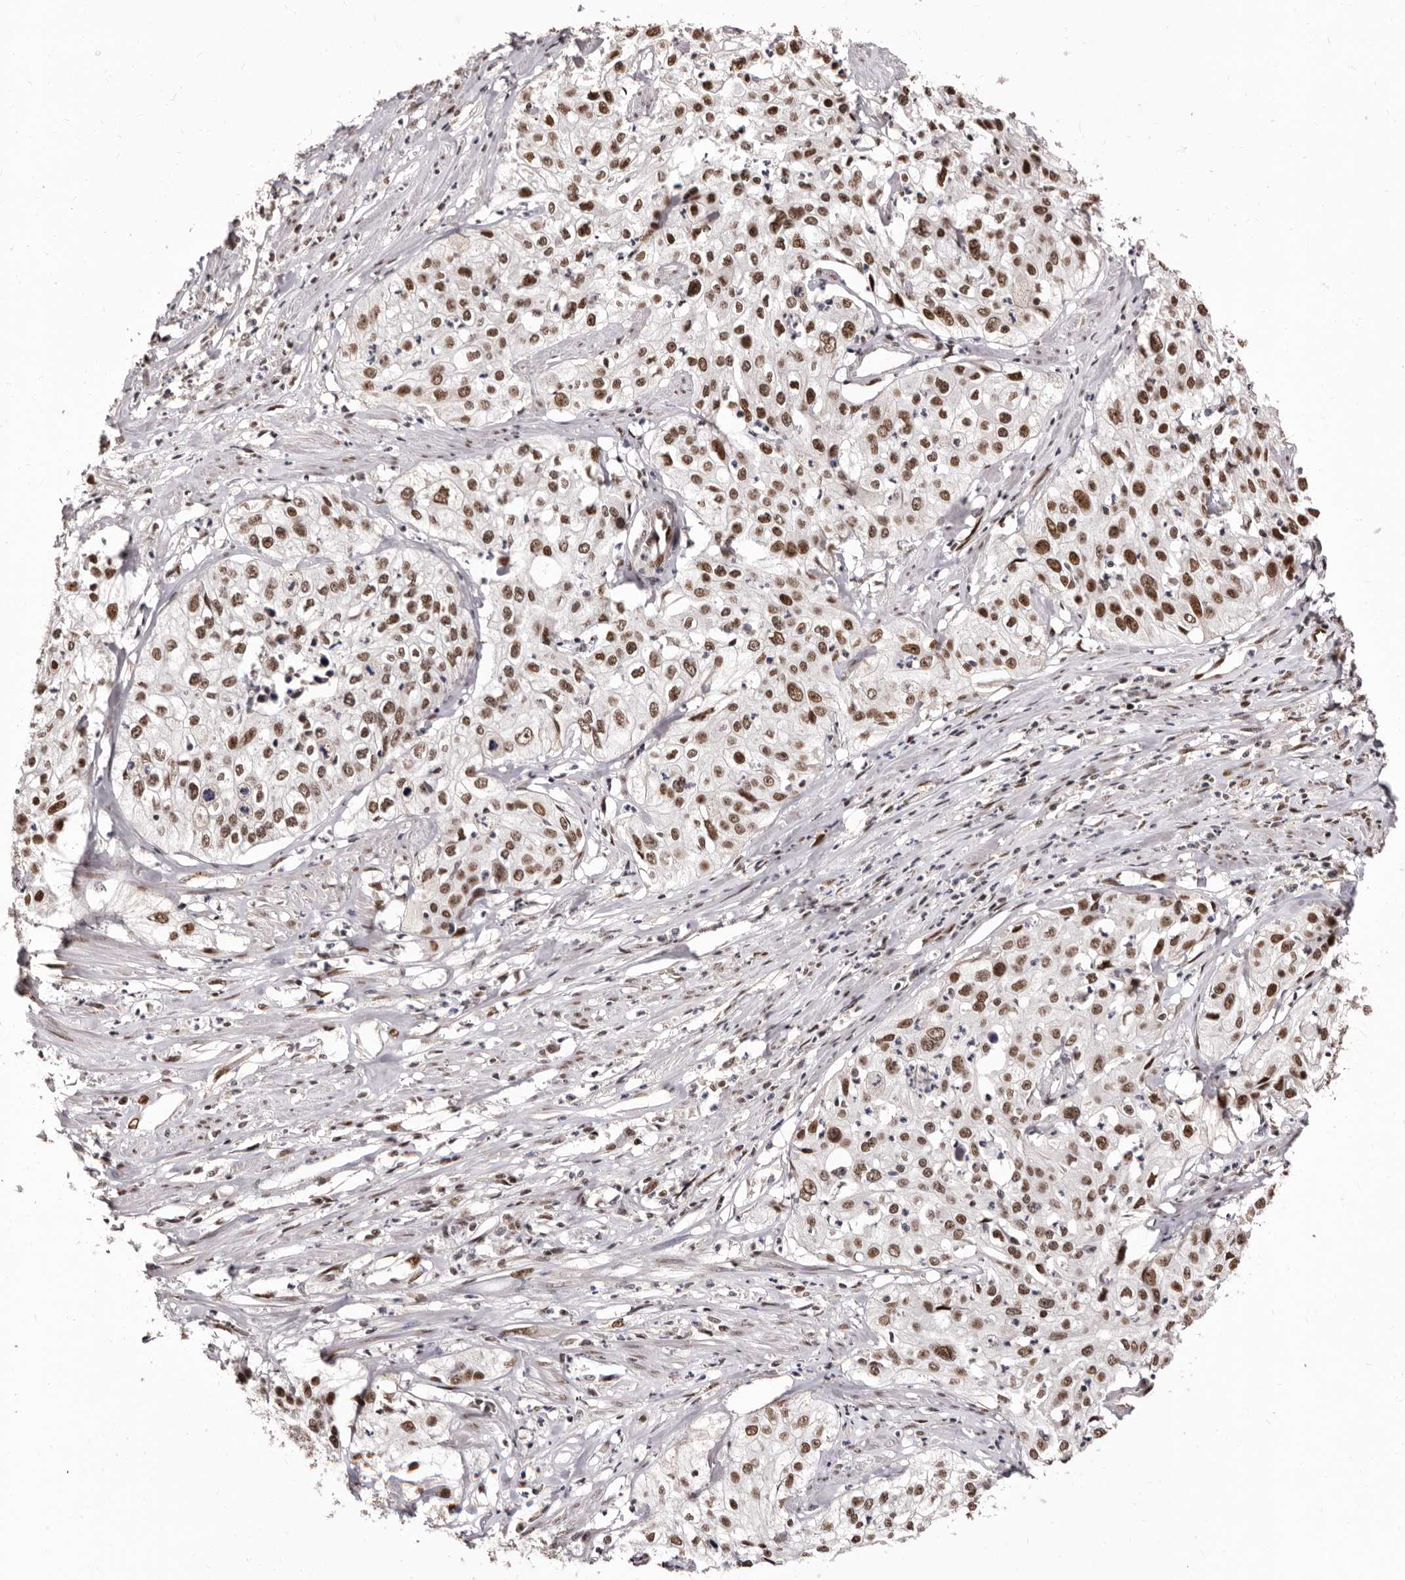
{"staining": {"intensity": "moderate", "quantity": ">75%", "location": "nuclear"}, "tissue": "cervical cancer", "cell_type": "Tumor cells", "image_type": "cancer", "snomed": [{"axis": "morphology", "description": "Squamous cell carcinoma, NOS"}, {"axis": "topography", "description": "Cervix"}], "caption": "A photomicrograph of human squamous cell carcinoma (cervical) stained for a protein displays moderate nuclear brown staining in tumor cells.", "gene": "ANAPC11", "patient": {"sex": "female", "age": 31}}